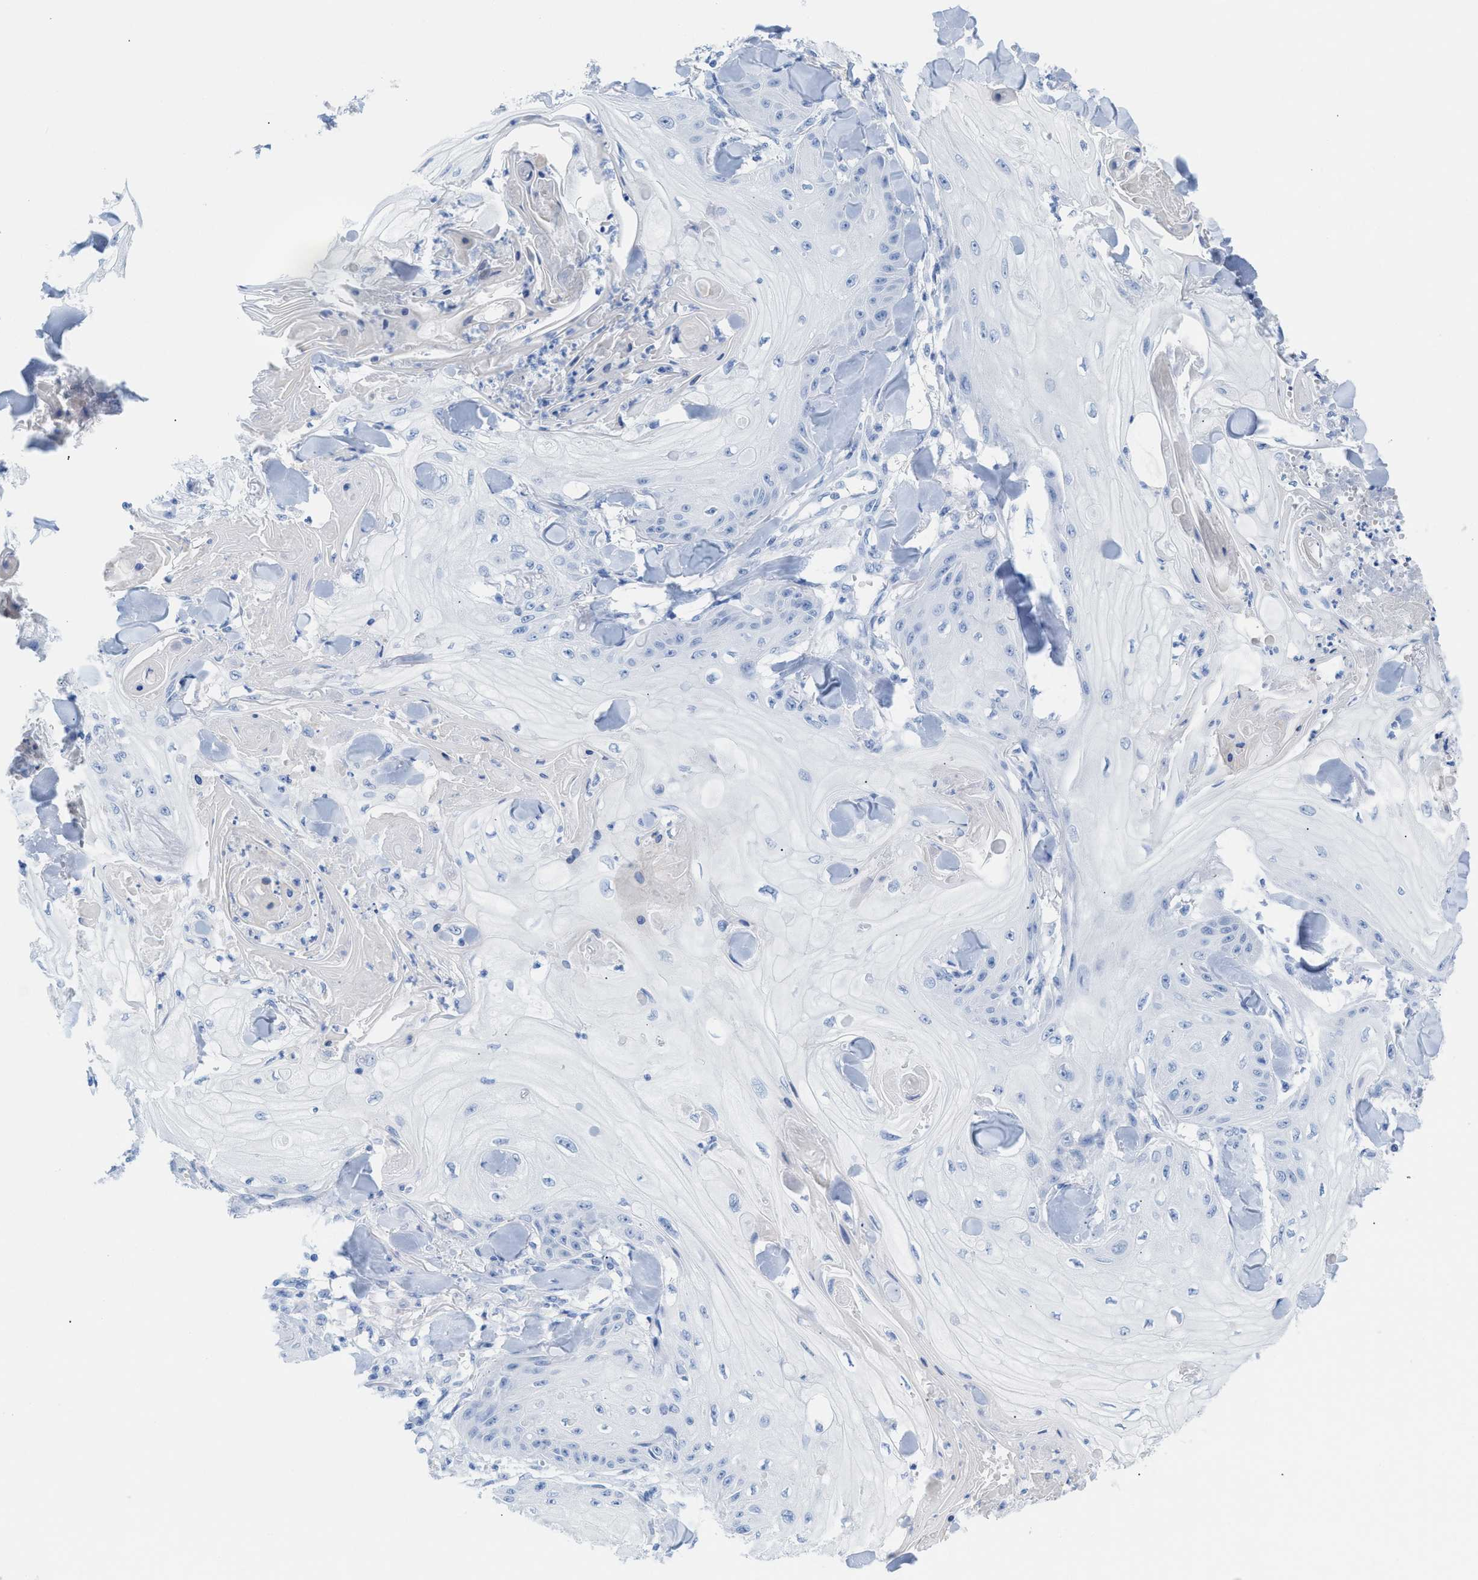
{"staining": {"intensity": "negative", "quantity": "none", "location": "none"}, "tissue": "skin cancer", "cell_type": "Tumor cells", "image_type": "cancer", "snomed": [{"axis": "morphology", "description": "Squamous cell carcinoma, NOS"}, {"axis": "topography", "description": "Skin"}], "caption": "An image of human skin squamous cell carcinoma is negative for staining in tumor cells.", "gene": "ANKFN1", "patient": {"sex": "male", "age": 74}}